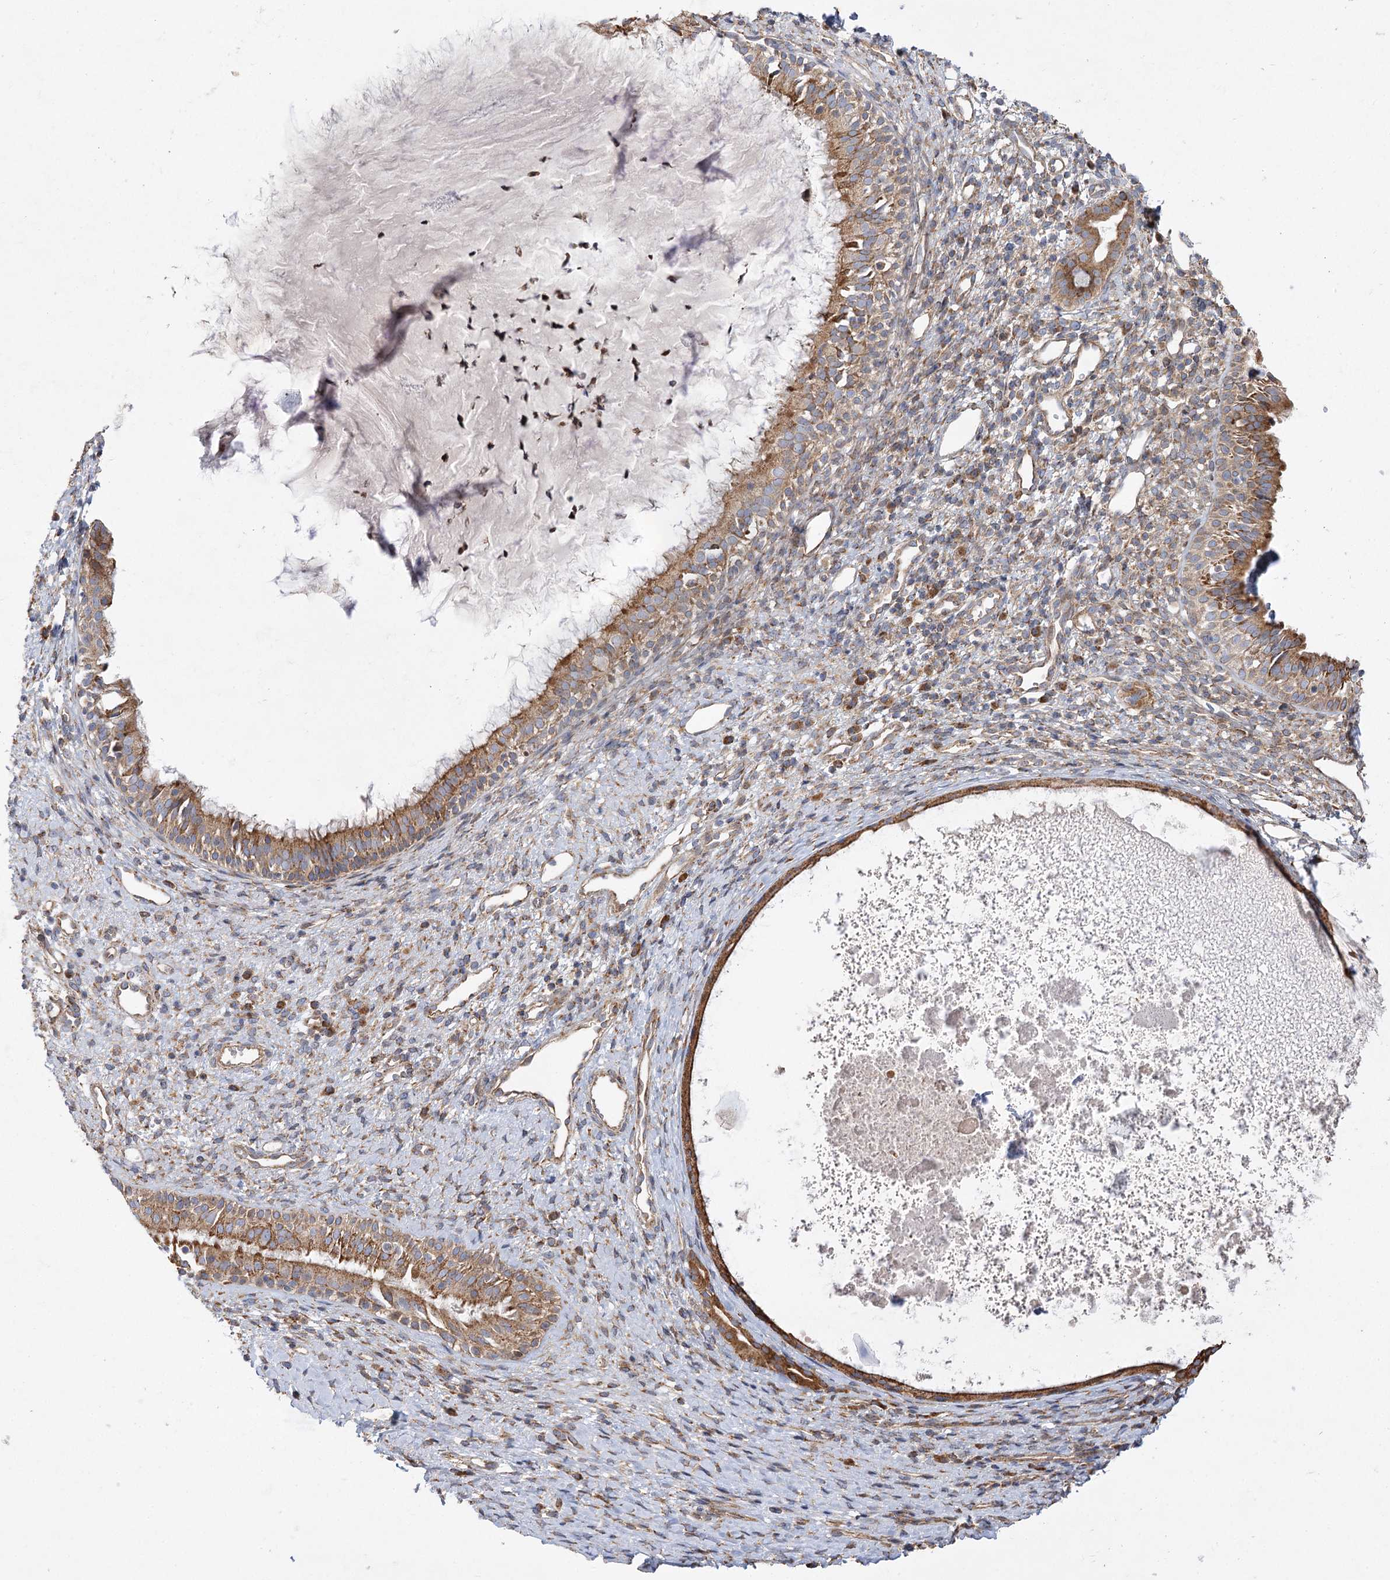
{"staining": {"intensity": "moderate", "quantity": ">75%", "location": "cytoplasmic/membranous"}, "tissue": "nasopharynx", "cell_type": "Respiratory epithelial cells", "image_type": "normal", "snomed": [{"axis": "morphology", "description": "Normal tissue, NOS"}, {"axis": "topography", "description": "Nasopharynx"}], "caption": "The histopathology image shows immunohistochemical staining of unremarkable nasopharynx. There is moderate cytoplasmic/membranous positivity is identified in about >75% of respiratory epithelial cells. Using DAB (brown) and hematoxylin (blue) stains, captured at high magnification using brightfield microscopy.", "gene": "ZFYVE16", "patient": {"sex": "male", "age": 22}}